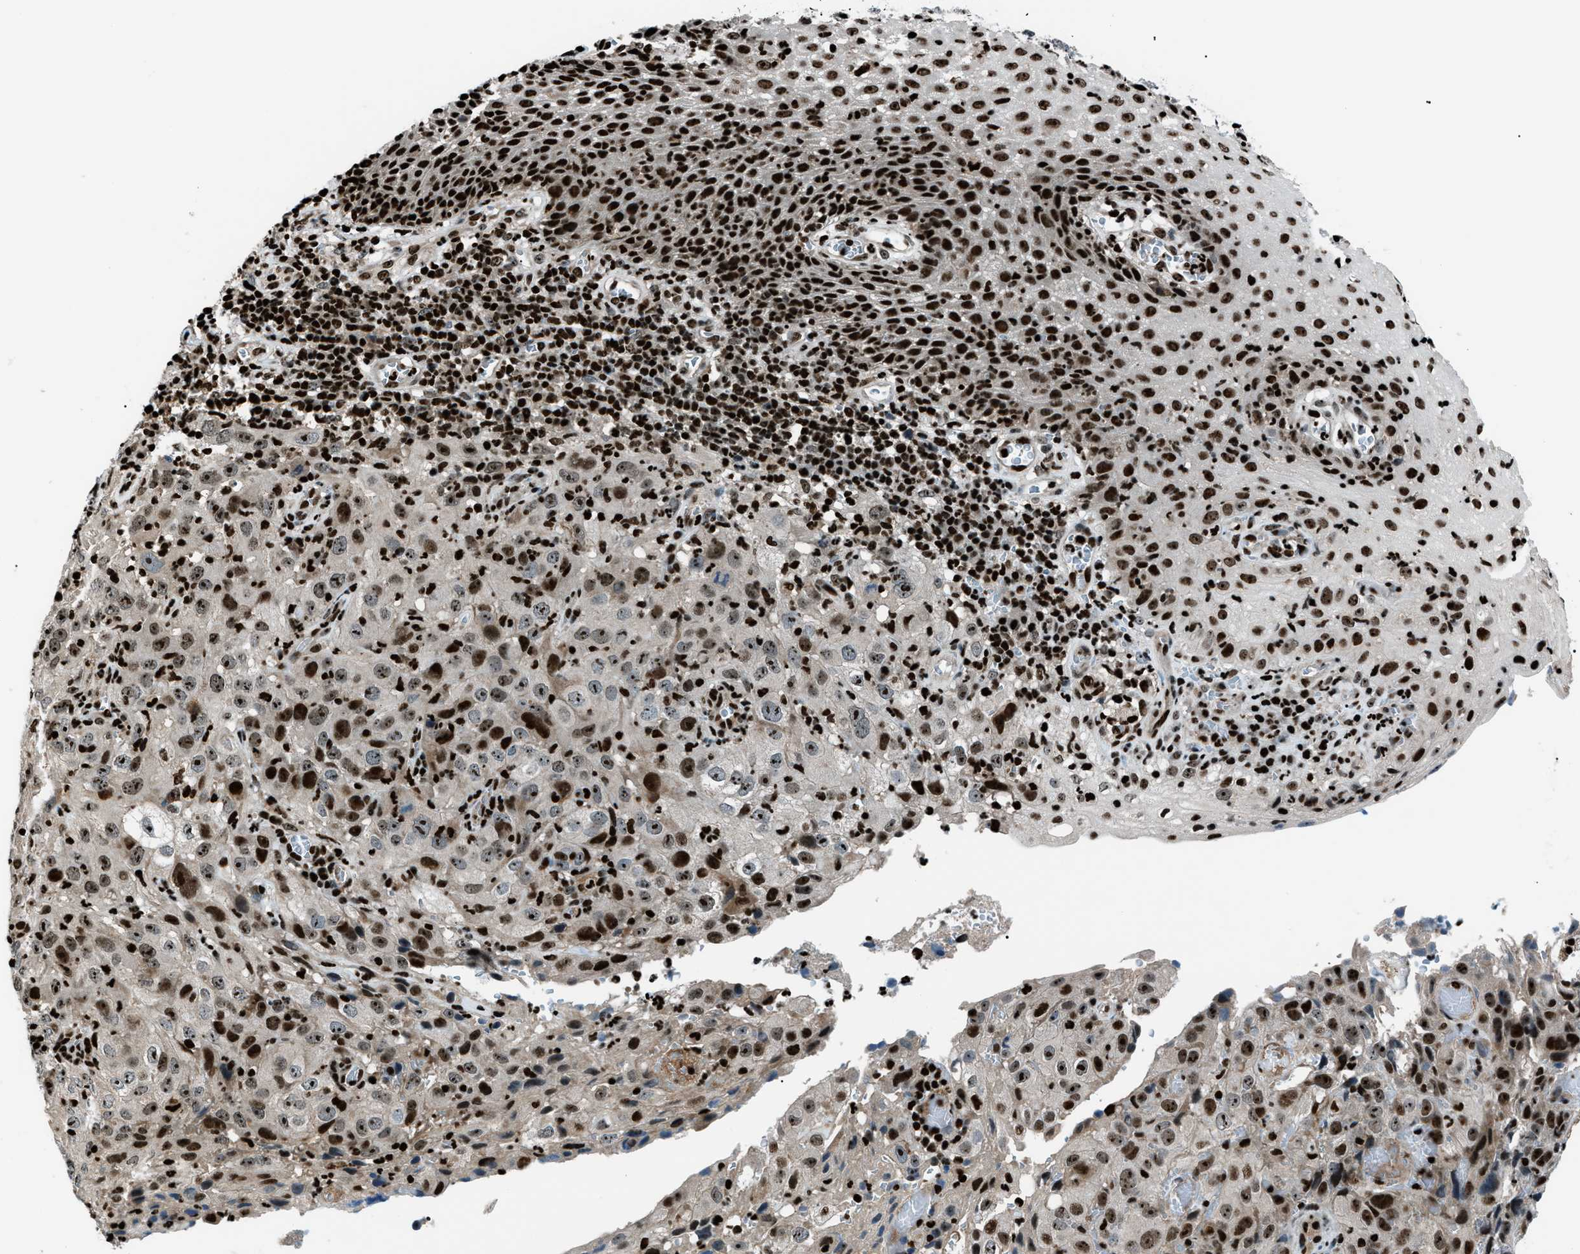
{"staining": {"intensity": "strong", "quantity": ">75%", "location": "nuclear"}, "tissue": "cervical cancer", "cell_type": "Tumor cells", "image_type": "cancer", "snomed": [{"axis": "morphology", "description": "Squamous cell carcinoma, NOS"}, {"axis": "topography", "description": "Cervix"}], "caption": "Protein staining shows strong nuclear expression in about >75% of tumor cells in cervical cancer.", "gene": "PRKX", "patient": {"sex": "female", "age": 32}}